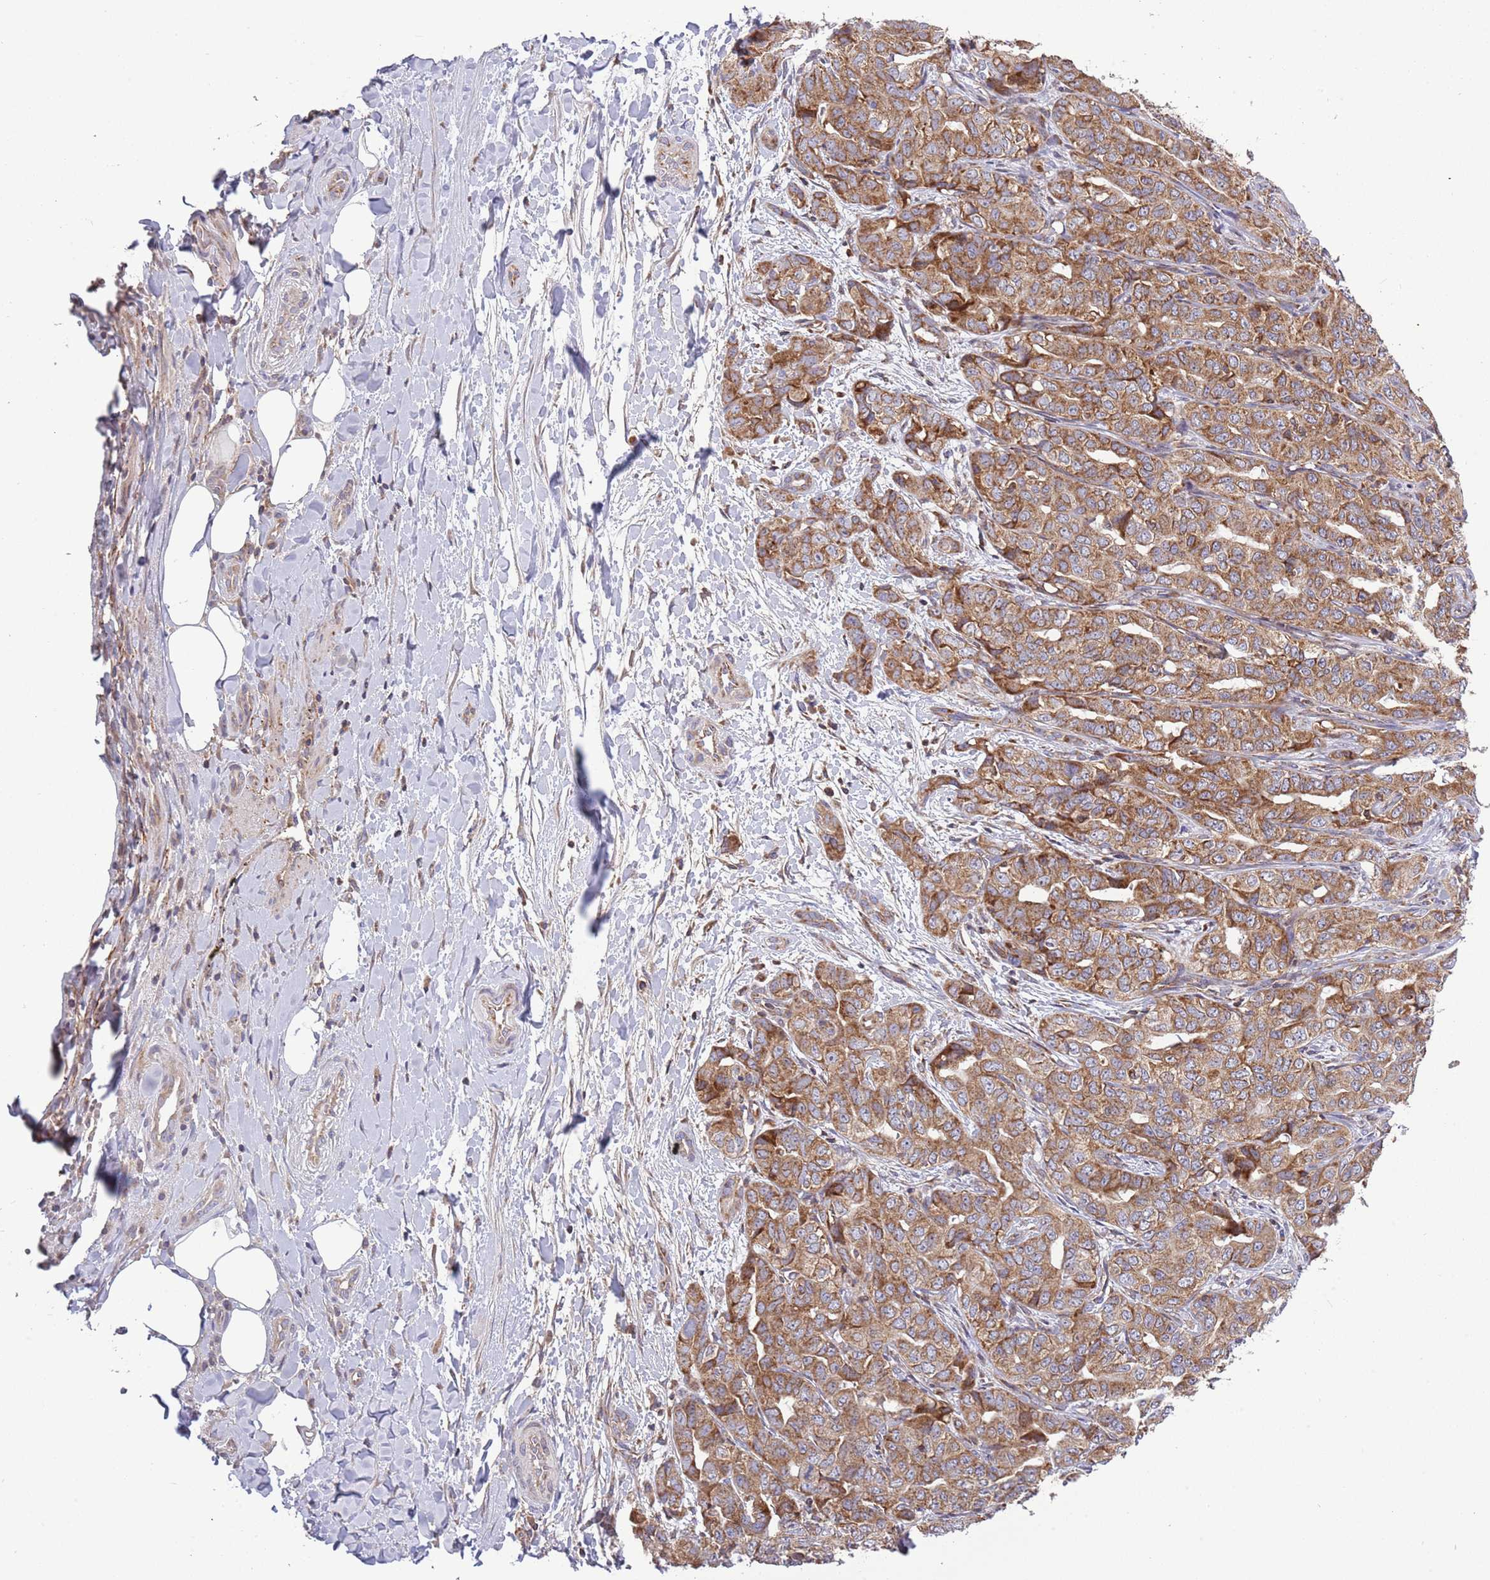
{"staining": {"intensity": "moderate", "quantity": ">75%", "location": "cytoplasmic/membranous"}, "tissue": "liver cancer", "cell_type": "Tumor cells", "image_type": "cancer", "snomed": [{"axis": "morphology", "description": "Cholangiocarcinoma"}, {"axis": "topography", "description": "Liver"}], "caption": "Liver cholangiocarcinoma stained for a protein shows moderate cytoplasmic/membranous positivity in tumor cells.", "gene": "IRS4", "patient": {"sex": "male", "age": 59}}